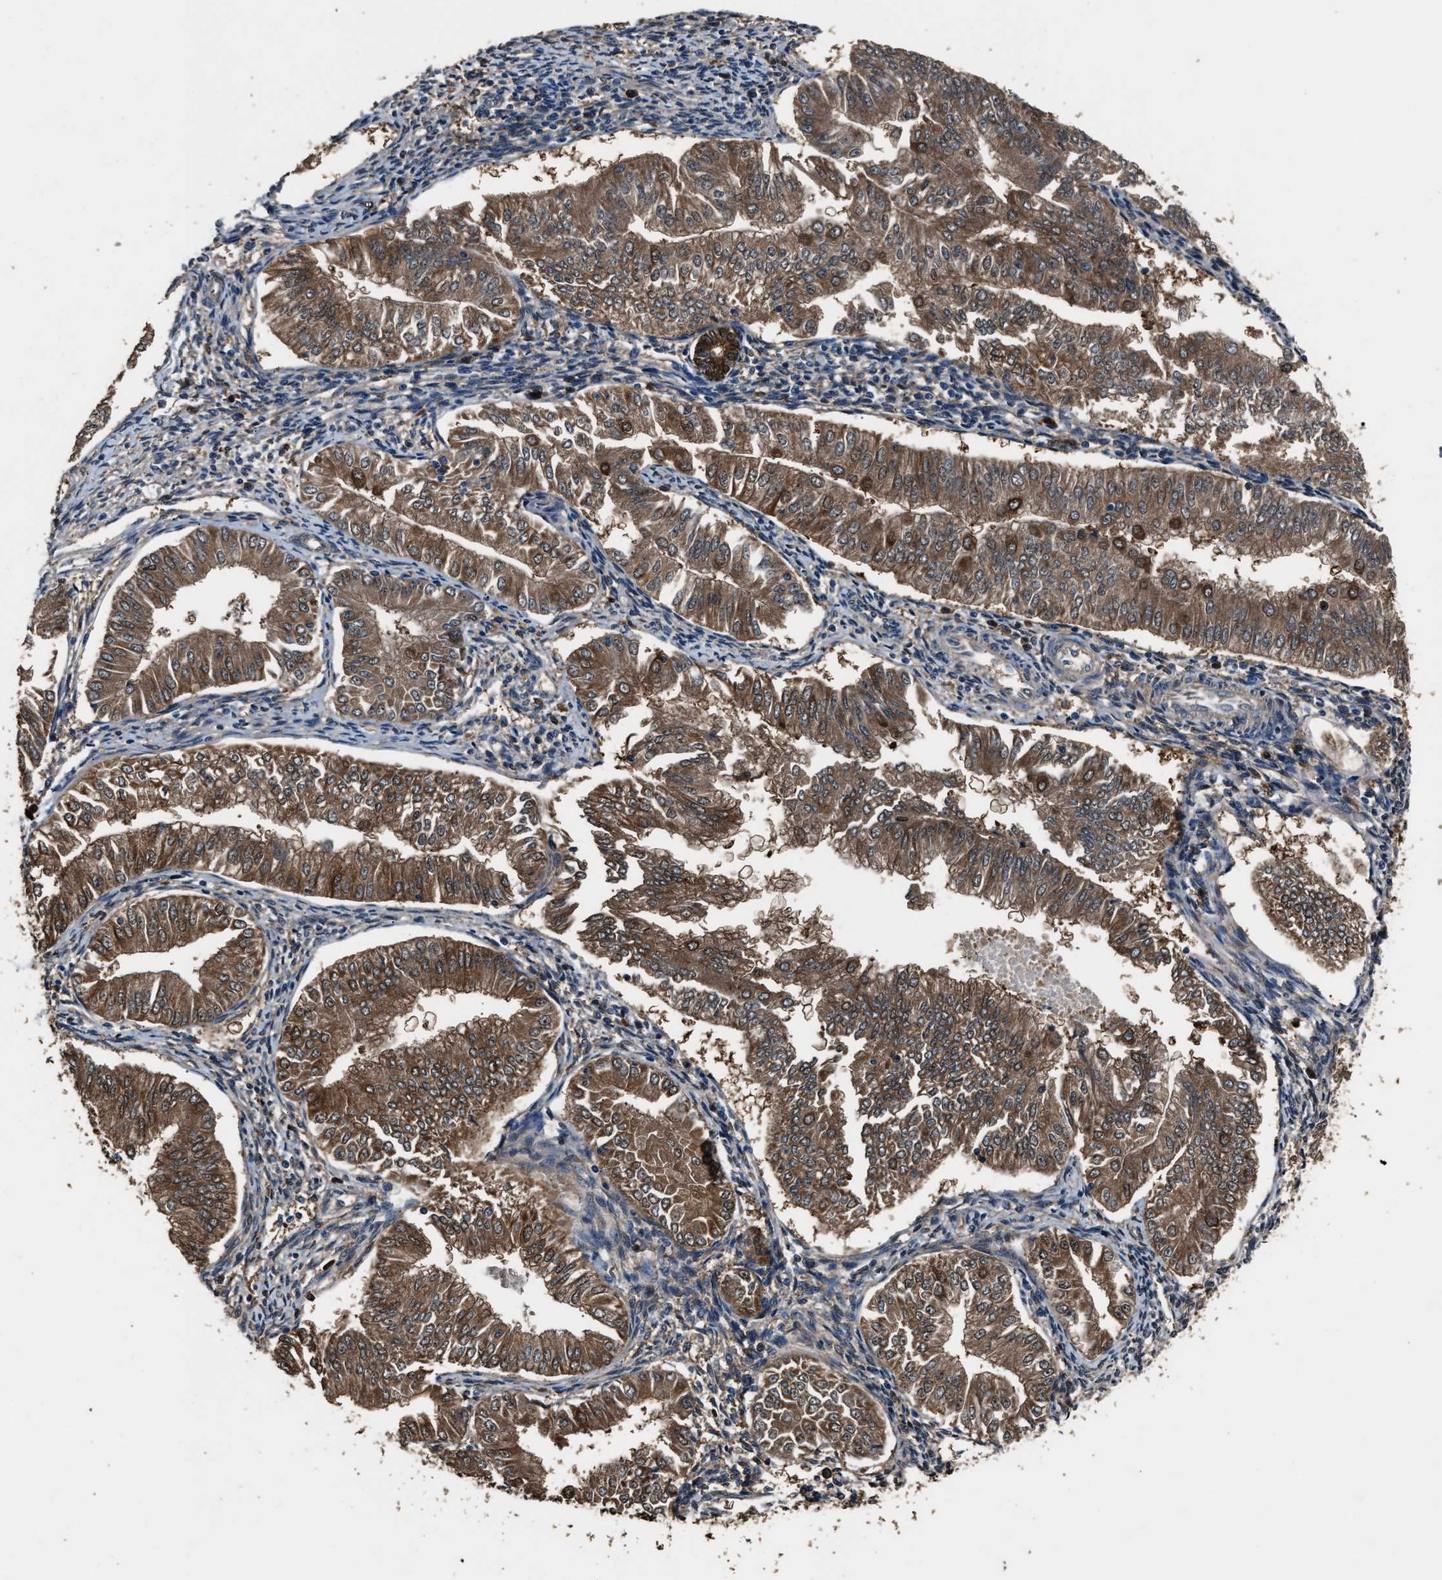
{"staining": {"intensity": "moderate", "quantity": ">75%", "location": "cytoplasmic/membranous"}, "tissue": "endometrial cancer", "cell_type": "Tumor cells", "image_type": "cancer", "snomed": [{"axis": "morphology", "description": "Normal tissue, NOS"}, {"axis": "morphology", "description": "Adenocarcinoma, NOS"}, {"axis": "topography", "description": "Endometrium"}], "caption": "Brown immunohistochemical staining in human endometrial cancer displays moderate cytoplasmic/membranous expression in approximately >75% of tumor cells.", "gene": "GSTP1", "patient": {"sex": "female", "age": 53}}